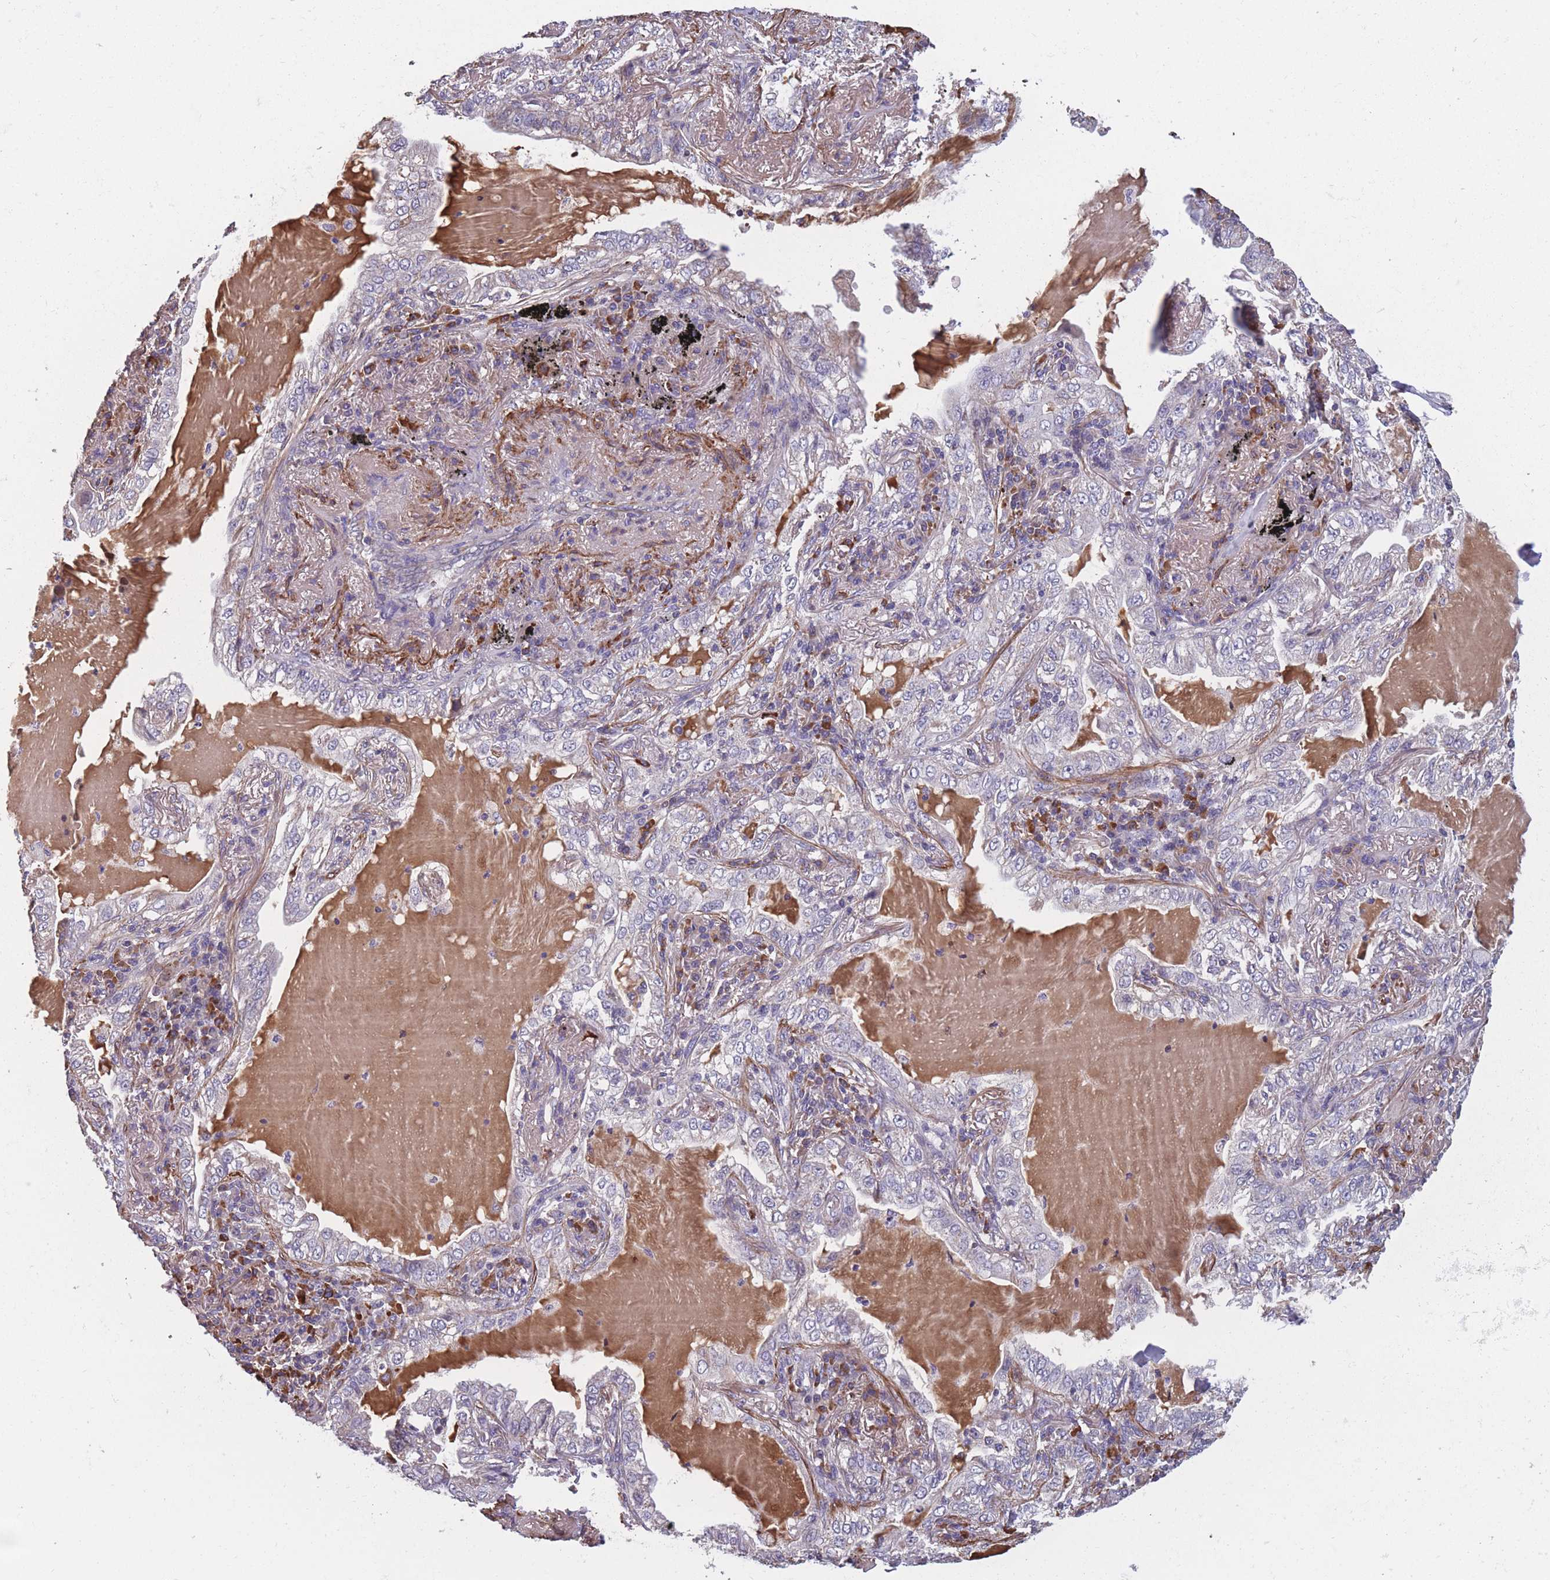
{"staining": {"intensity": "weak", "quantity": "<25%", "location": "cytoplasmic/membranous"}, "tissue": "lung cancer", "cell_type": "Tumor cells", "image_type": "cancer", "snomed": [{"axis": "morphology", "description": "Adenocarcinoma, NOS"}, {"axis": "topography", "description": "Lung"}], "caption": "The micrograph exhibits no staining of tumor cells in lung cancer.", "gene": "TOMM40L", "patient": {"sex": "female", "age": 73}}